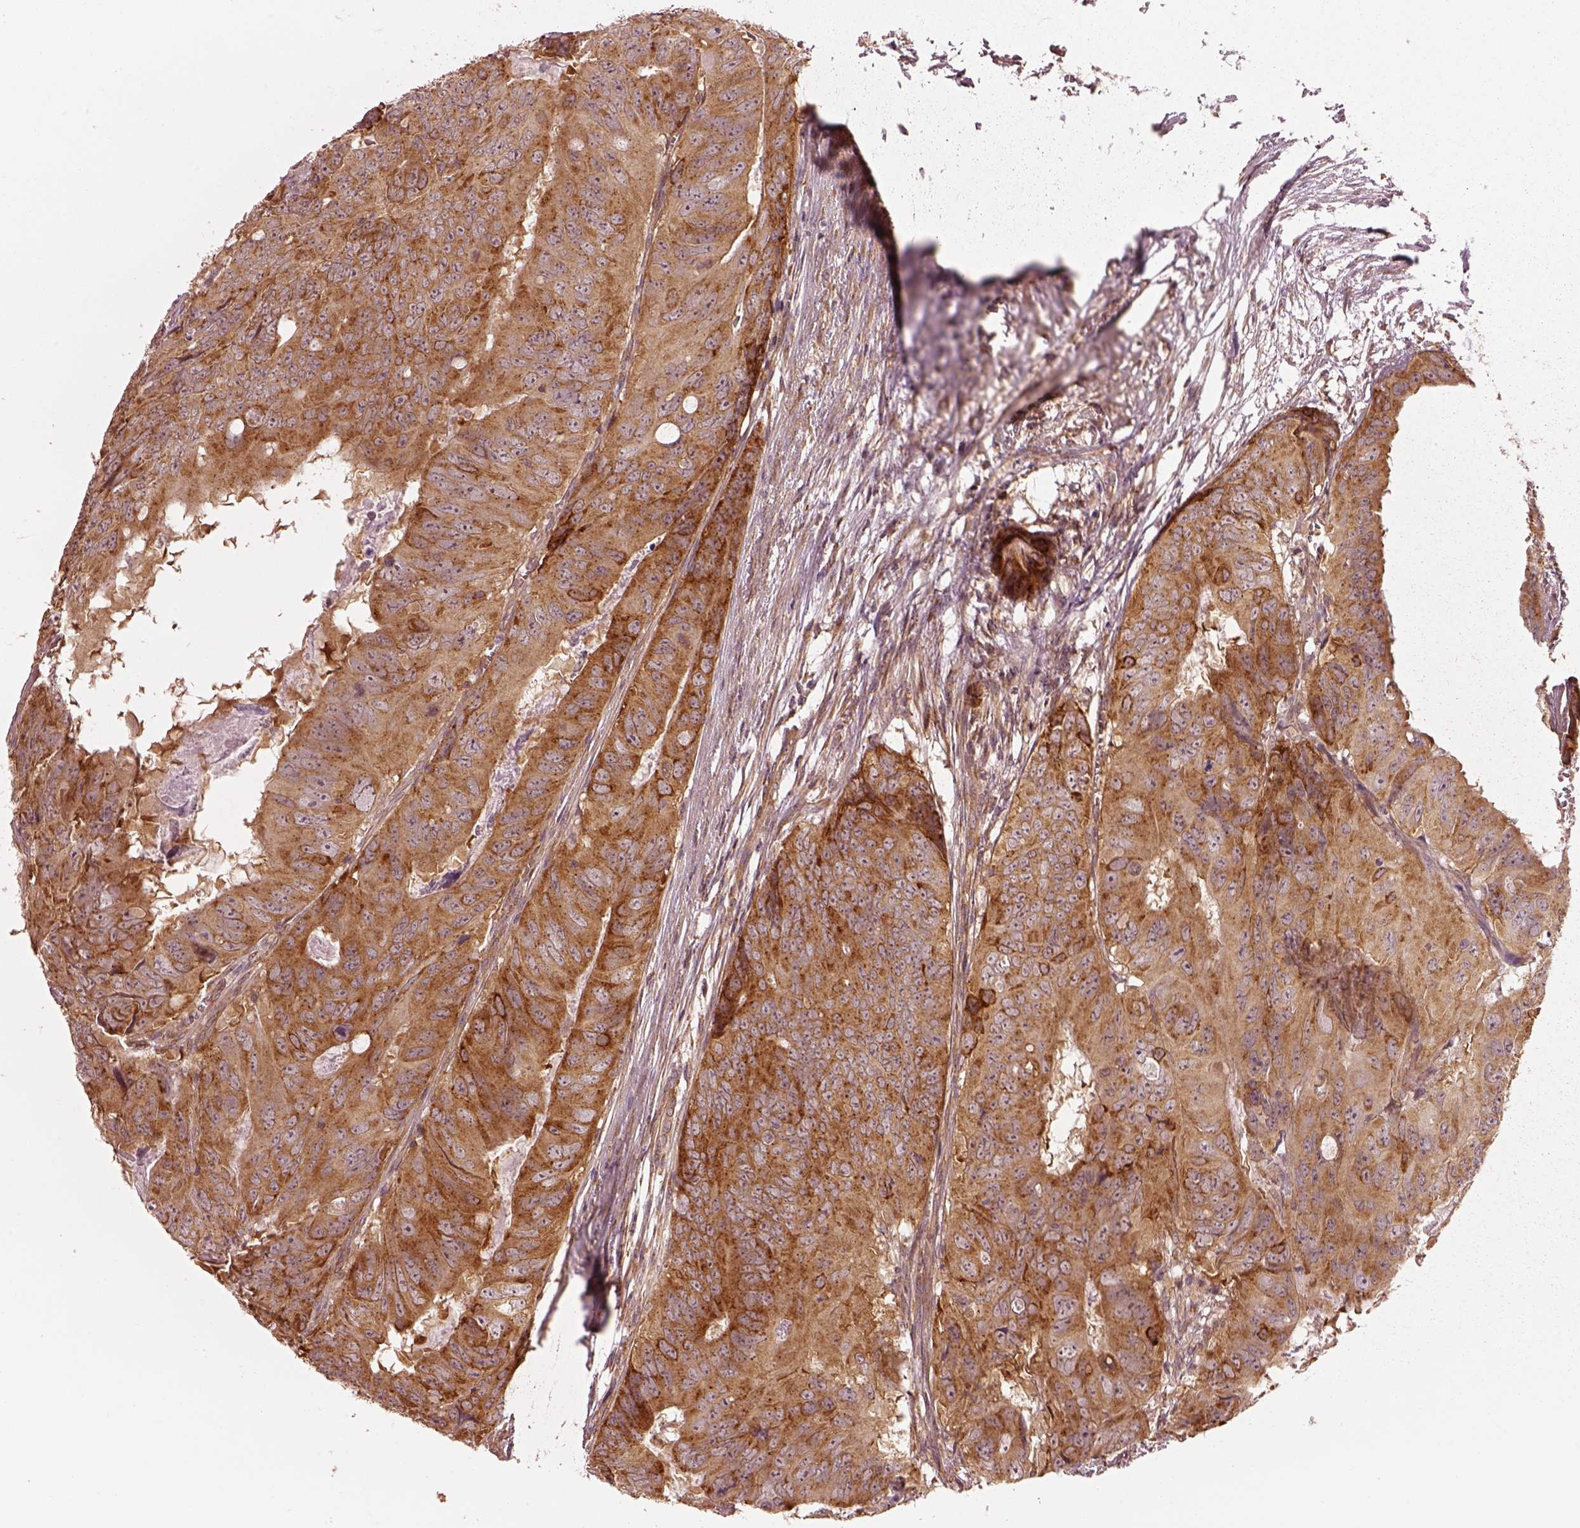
{"staining": {"intensity": "strong", "quantity": "25%-75%", "location": "cytoplasmic/membranous"}, "tissue": "colorectal cancer", "cell_type": "Tumor cells", "image_type": "cancer", "snomed": [{"axis": "morphology", "description": "Adenocarcinoma, NOS"}, {"axis": "topography", "description": "Colon"}], "caption": "Colorectal cancer (adenocarcinoma) stained with DAB (3,3'-diaminobenzidine) immunohistochemistry reveals high levels of strong cytoplasmic/membranous expression in approximately 25%-75% of tumor cells. The staining was performed using DAB, with brown indicating positive protein expression. Nuclei are stained blue with hematoxylin.", "gene": "LSM14A", "patient": {"sex": "male", "age": 79}}